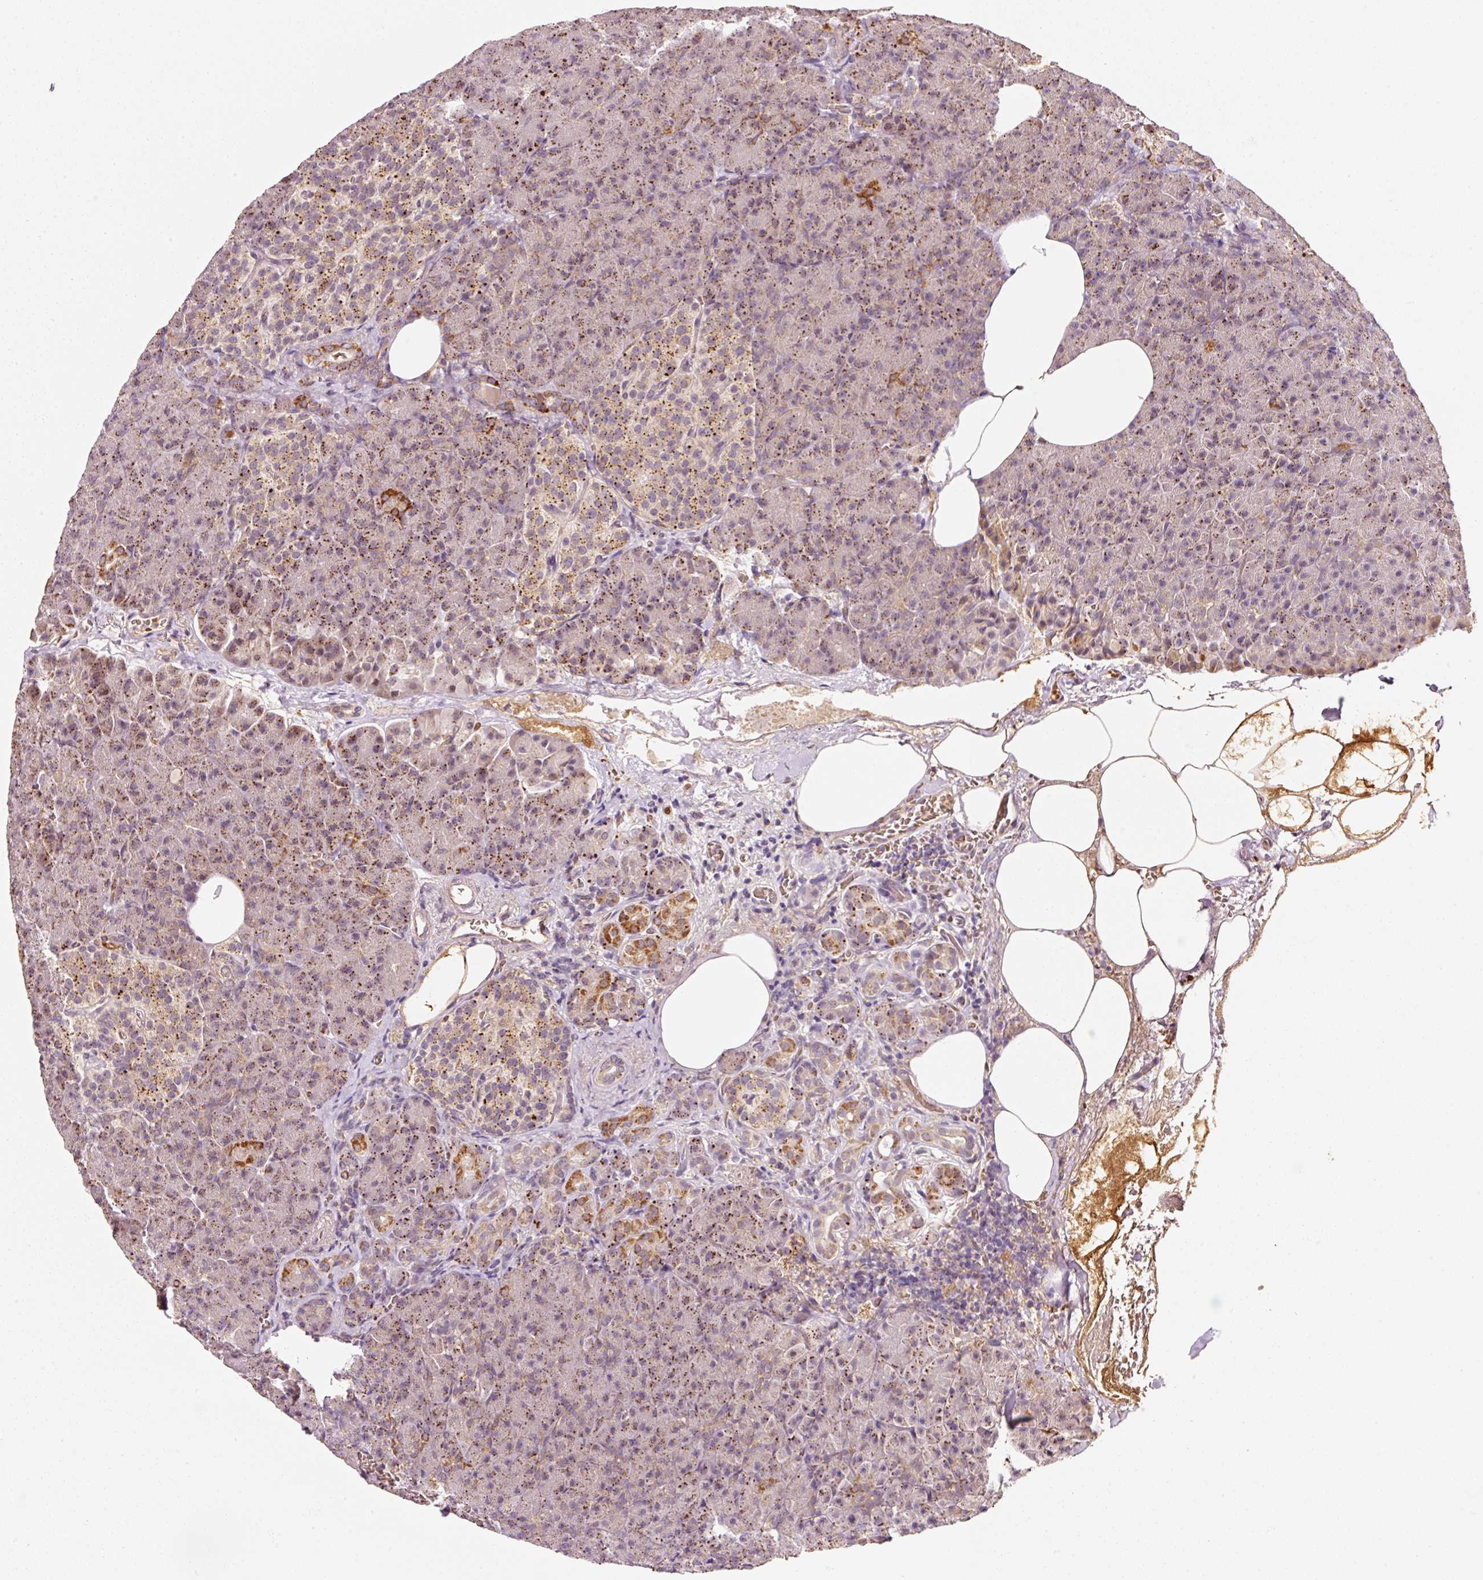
{"staining": {"intensity": "moderate", "quantity": "25%-75%", "location": "cytoplasmic/membranous"}, "tissue": "pancreas", "cell_type": "Exocrine glandular cells", "image_type": "normal", "snomed": [{"axis": "morphology", "description": "Normal tissue, NOS"}, {"axis": "topography", "description": "Pancreas"}], "caption": "A brown stain highlights moderate cytoplasmic/membranous expression of a protein in exocrine glandular cells of benign human pancreas. Nuclei are stained in blue.", "gene": "ZNF460", "patient": {"sex": "female", "age": 74}}